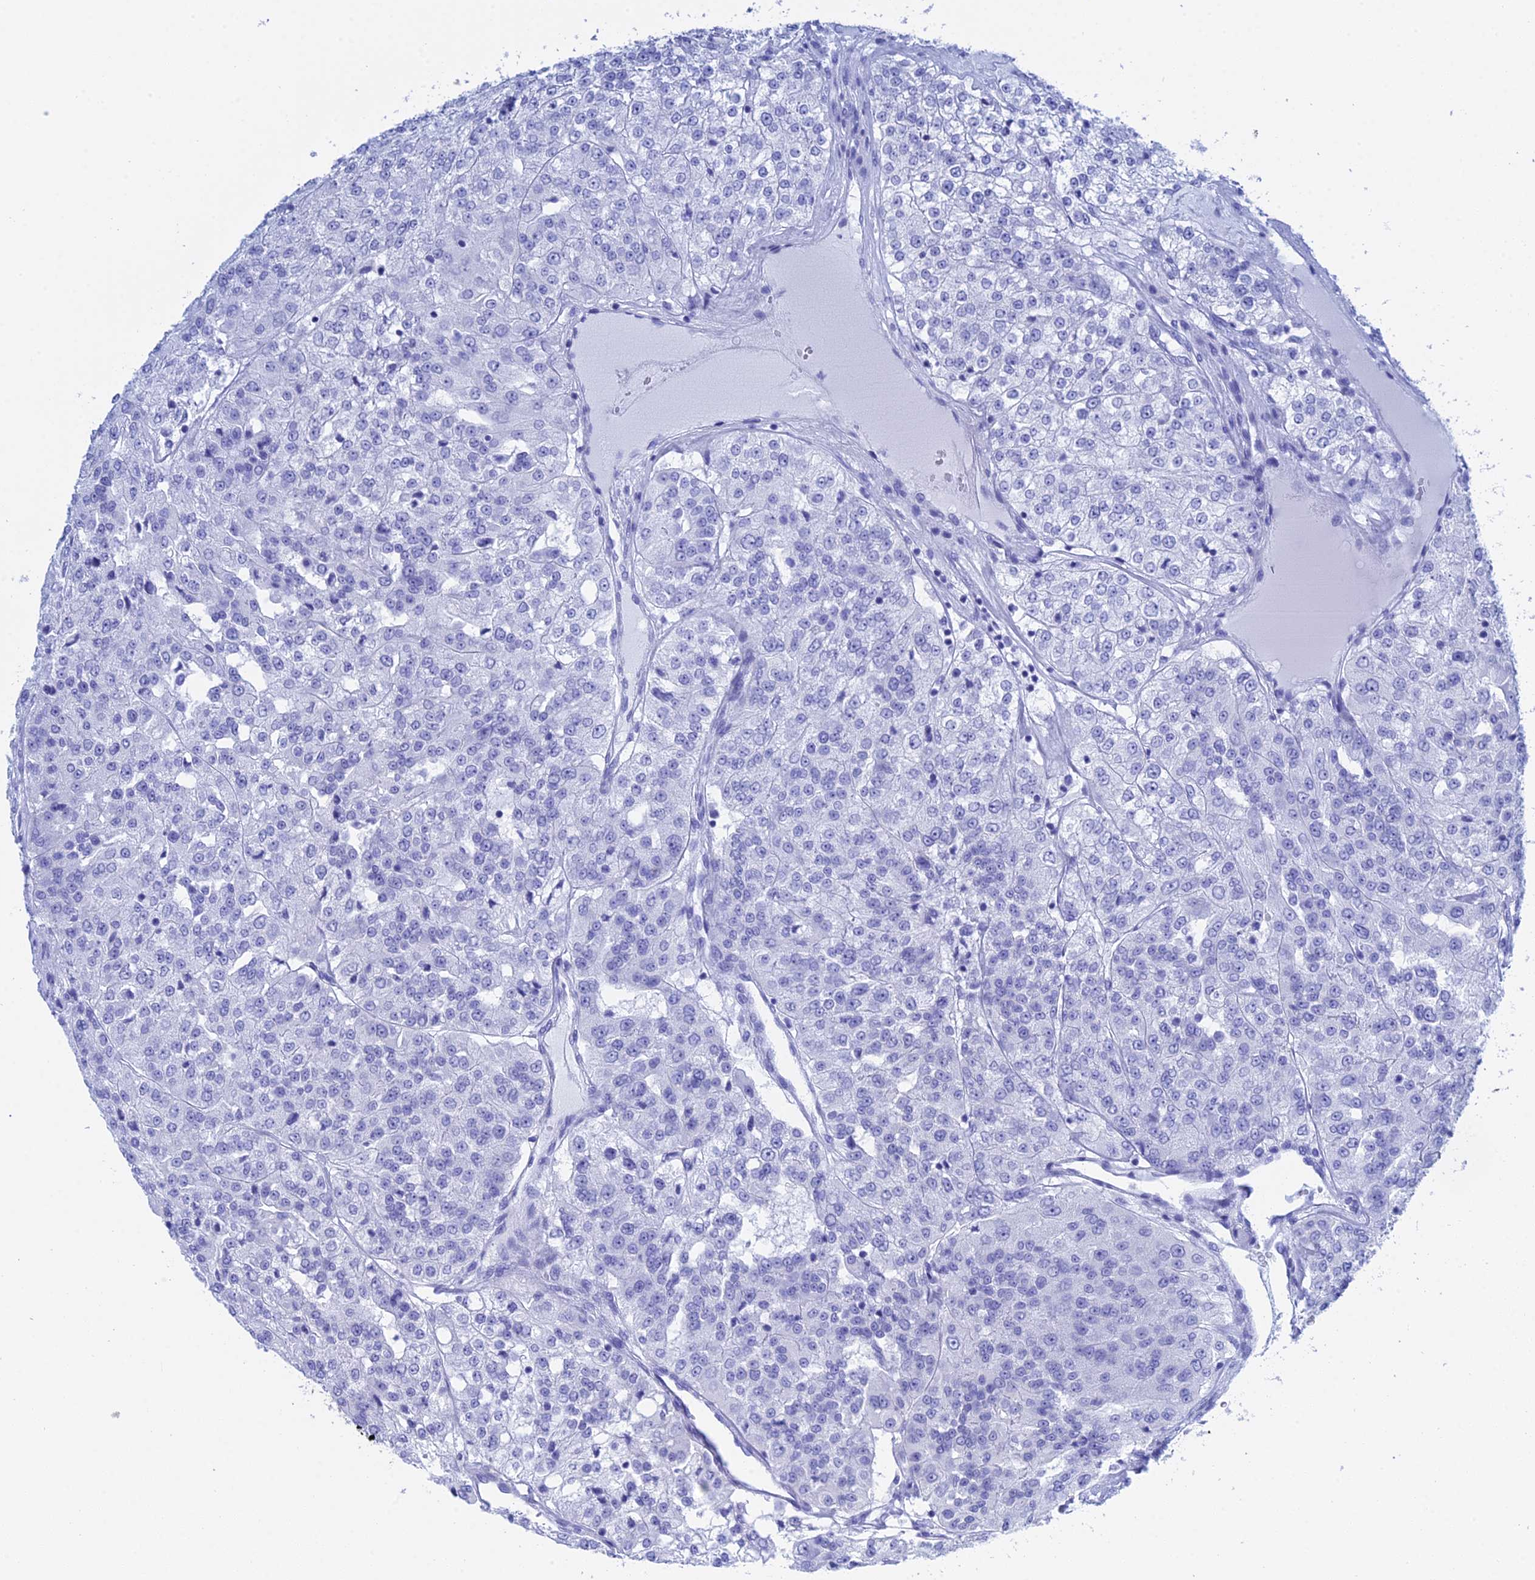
{"staining": {"intensity": "negative", "quantity": "none", "location": "none"}, "tissue": "renal cancer", "cell_type": "Tumor cells", "image_type": "cancer", "snomed": [{"axis": "morphology", "description": "Adenocarcinoma, NOS"}, {"axis": "topography", "description": "Kidney"}], "caption": "IHC histopathology image of neoplastic tissue: human renal adenocarcinoma stained with DAB shows no significant protein staining in tumor cells.", "gene": "TEX101", "patient": {"sex": "female", "age": 63}}